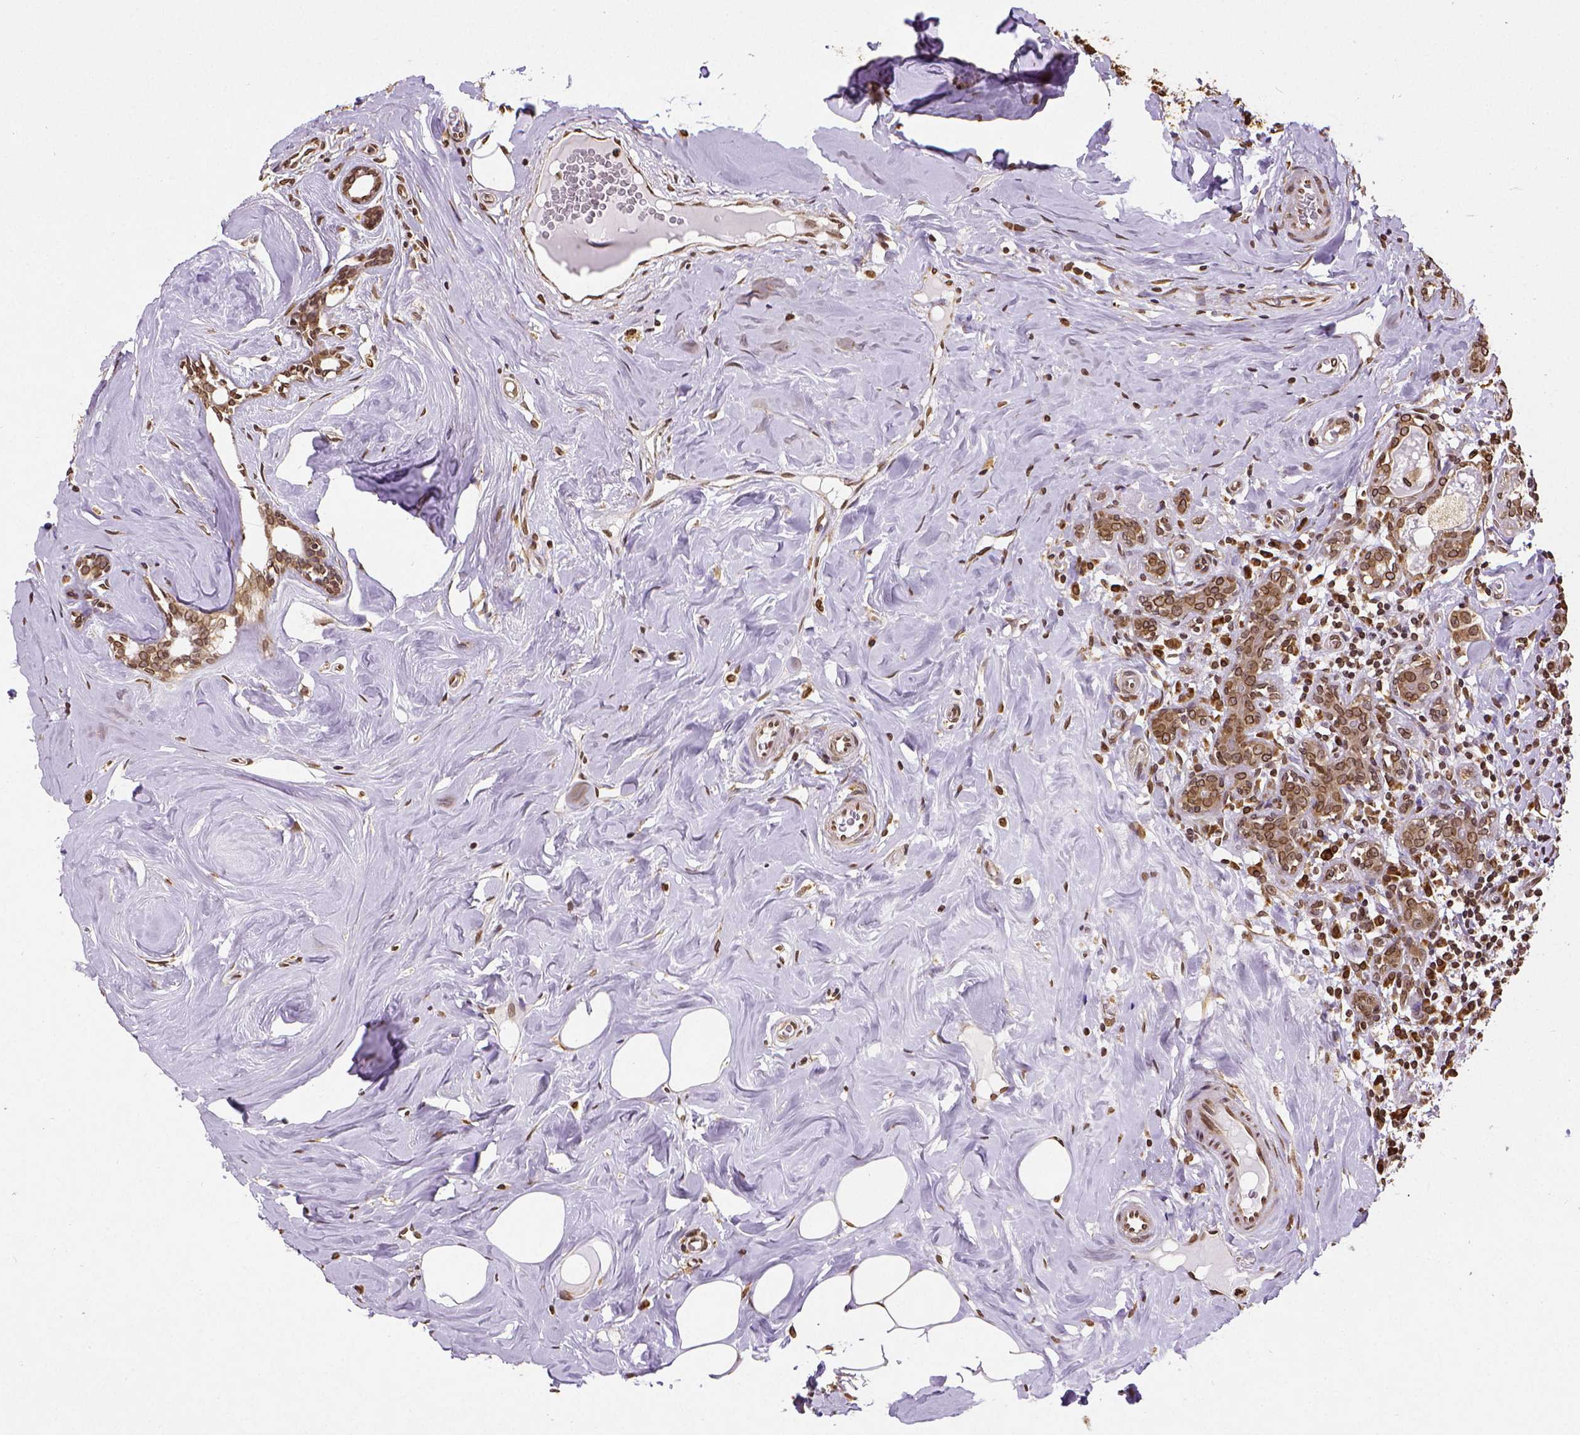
{"staining": {"intensity": "strong", "quantity": ">75%", "location": "cytoplasmic/membranous,nuclear"}, "tissue": "breast cancer", "cell_type": "Tumor cells", "image_type": "cancer", "snomed": [{"axis": "morphology", "description": "Normal tissue, NOS"}, {"axis": "morphology", "description": "Duct carcinoma"}, {"axis": "topography", "description": "Breast"}], "caption": "Protein staining of breast intraductal carcinoma tissue exhibits strong cytoplasmic/membranous and nuclear staining in about >75% of tumor cells. (brown staining indicates protein expression, while blue staining denotes nuclei).", "gene": "MTDH", "patient": {"sex": "female", "age": 43}}